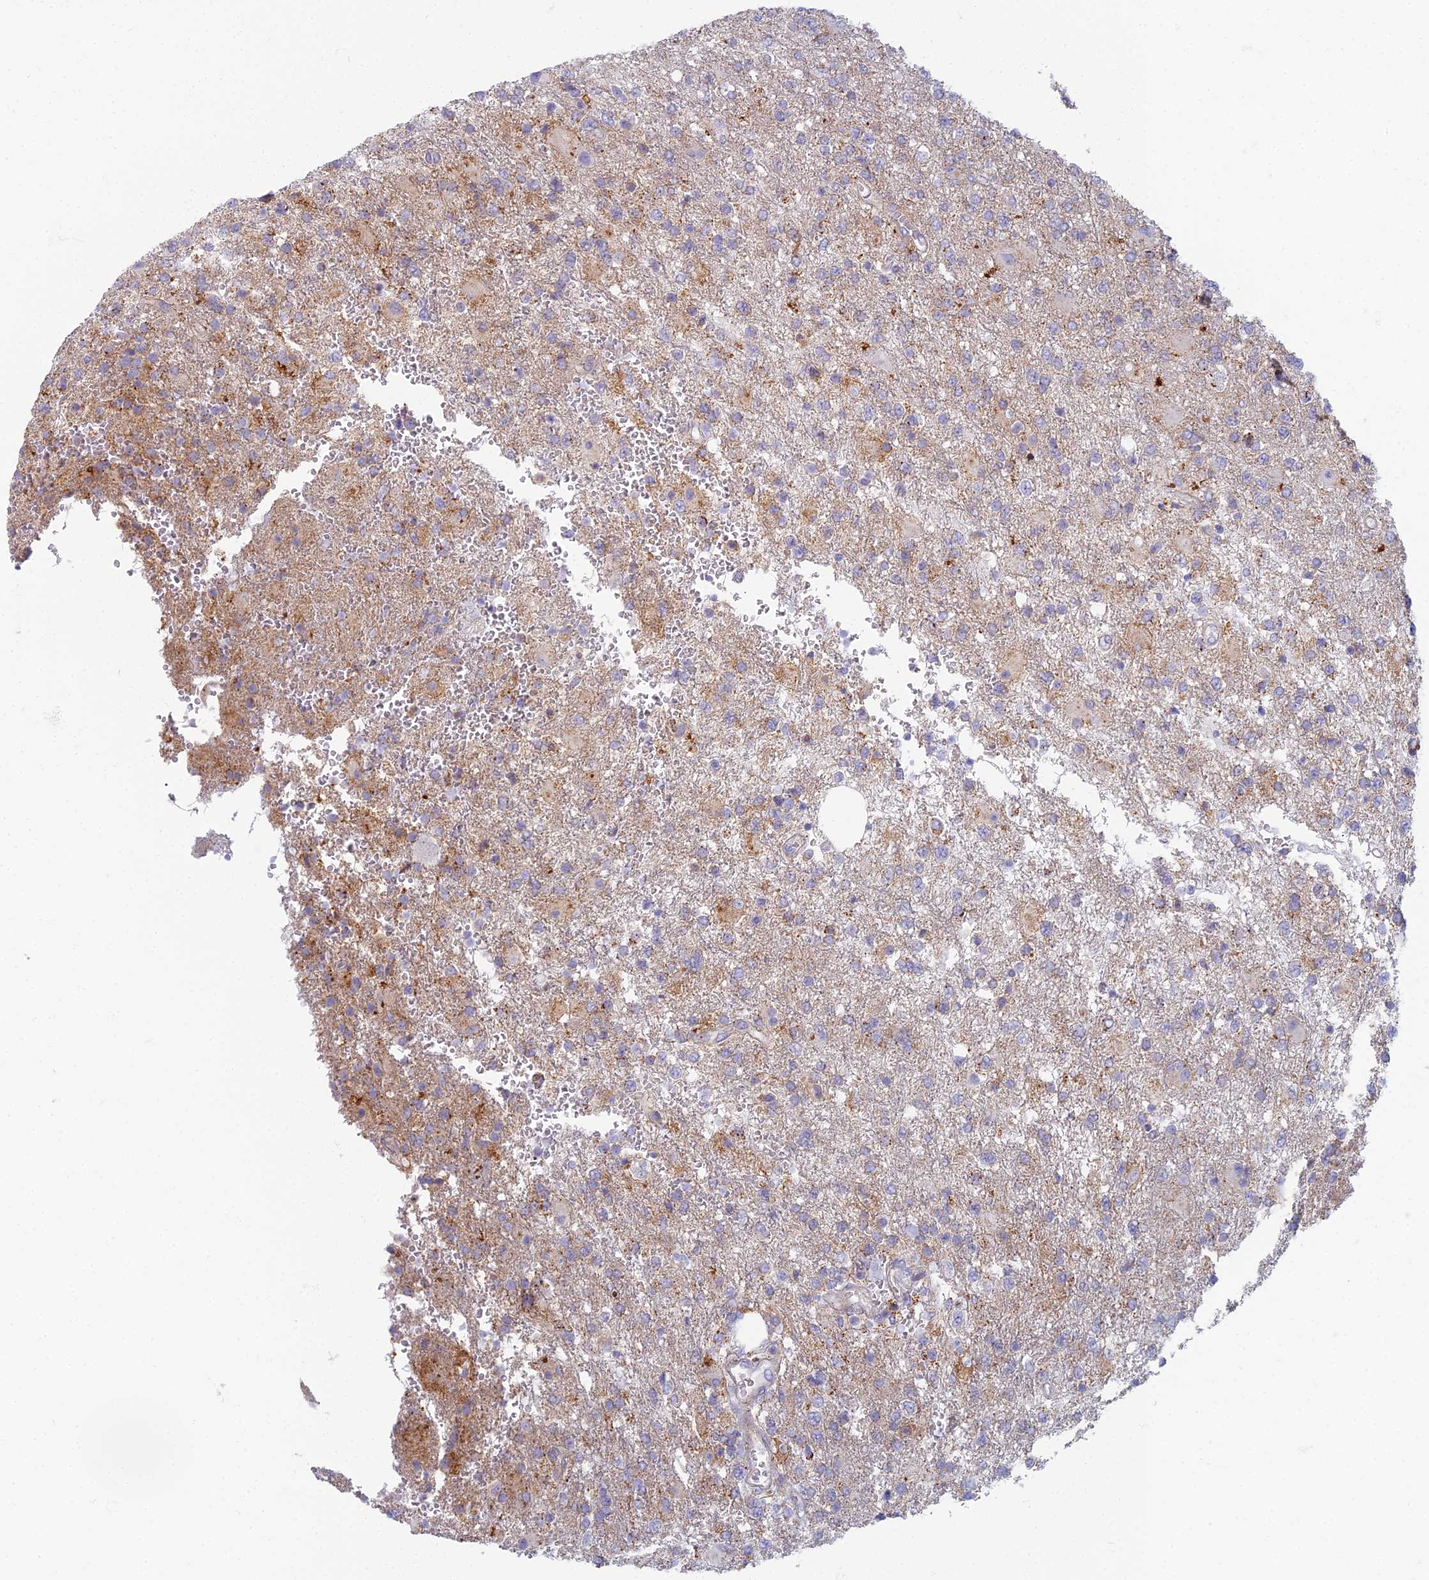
{"staining": {"intensity": "negative", "quantity": "none", "location": "none"}, "tissue": "glioma", "cell_type": "Tumor cells", "image_type": "cancer", "snomed": [{"axis": "morphology", "description": "Glioma, malignant, High grade"}, {"axis": "topography", "description": "Brain"}], "caption": "DAB (3,3'-diaminobenzidine) immunohistochemical staining of high-grade glioma (malignant) shows no significant staining in tumor cells.", "gene": "CHMP4B", "patient": {"sex": "male", "age": 56}}